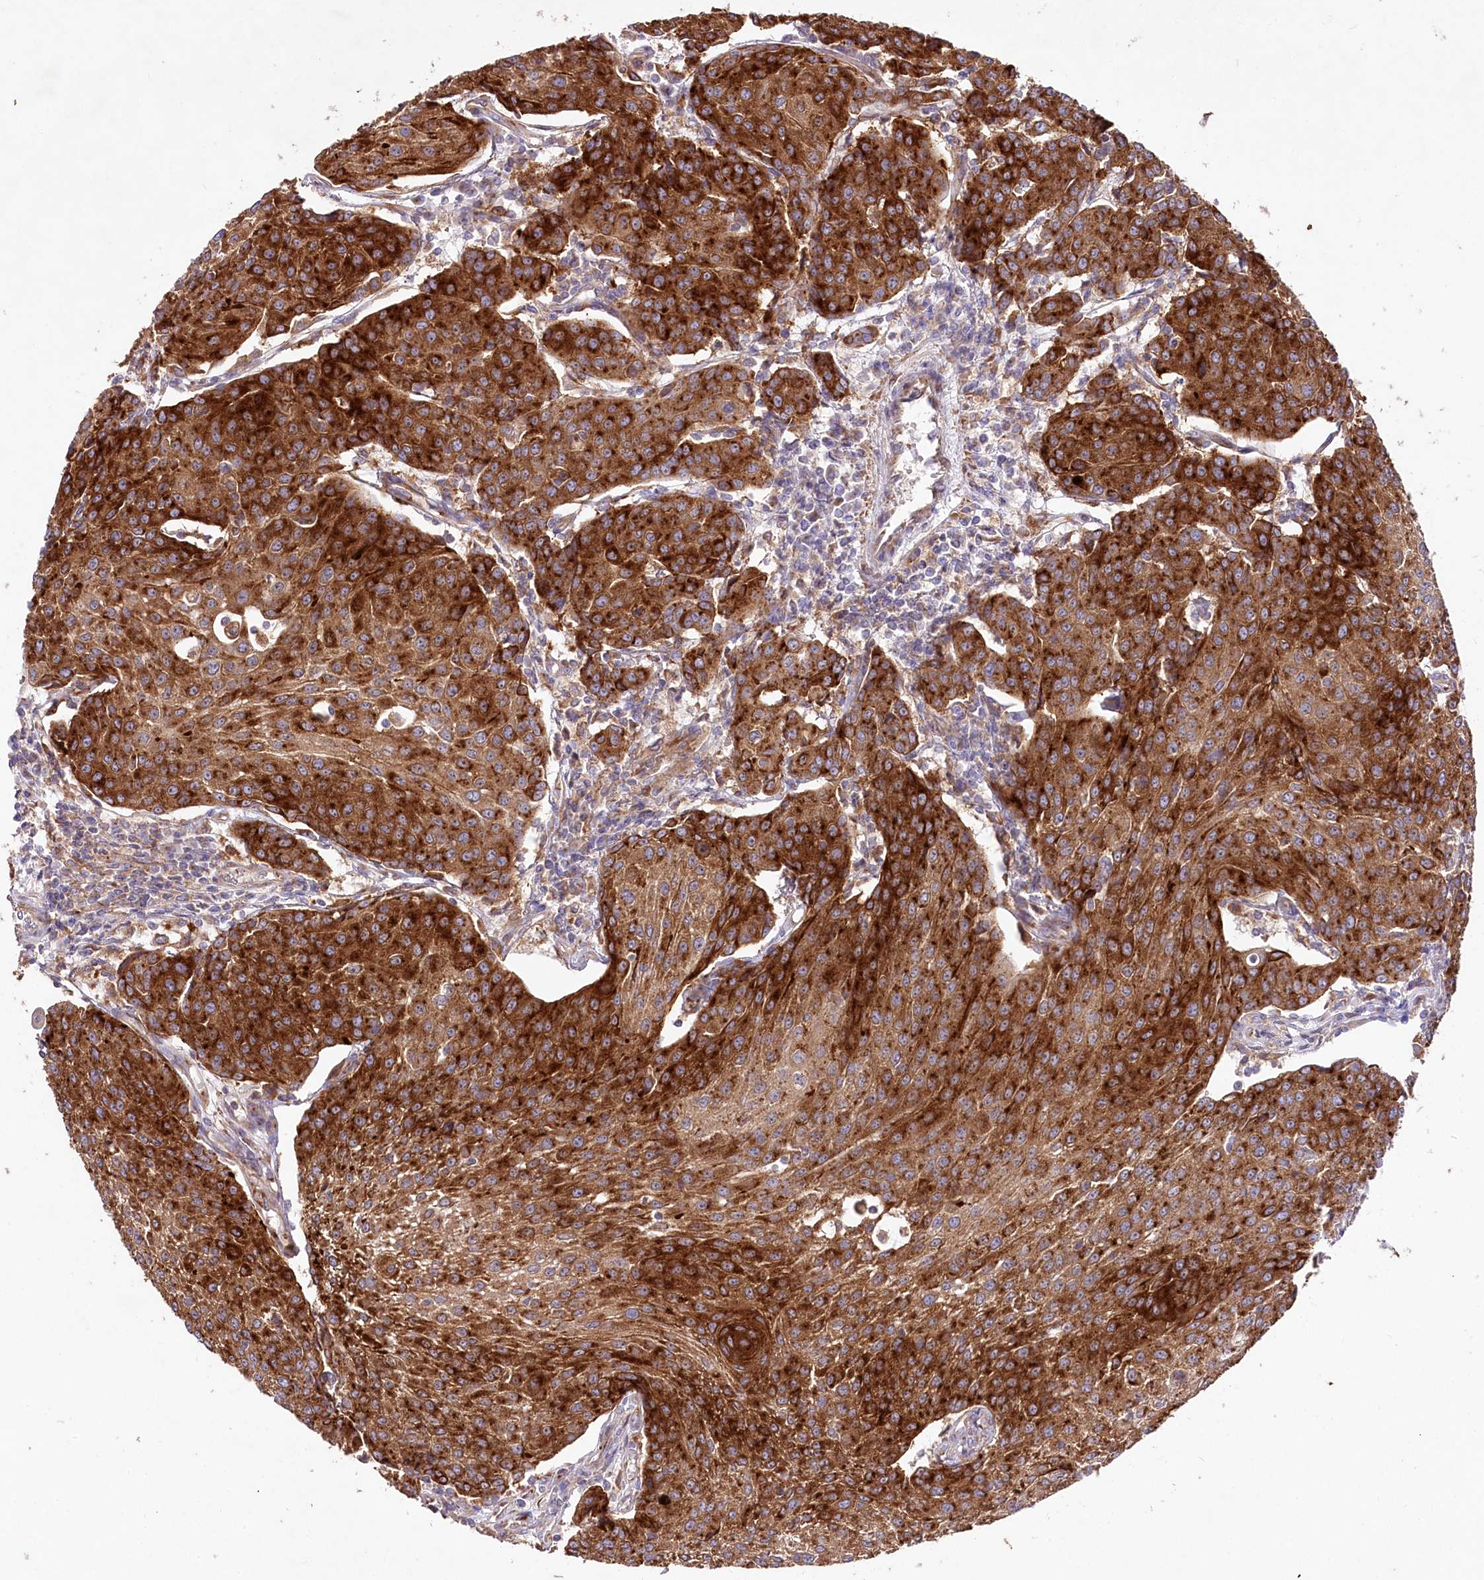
{"staining": {"intensity": "strong", "quantity": ">75%", "location": "cytoplasmic/membranous"}, "tissue": "urothelial cancer", "cell_type": "Tumor cells", "image_type": "cancer", "snomed": [{"axis": "morphology", "description": "Urothelial carcinoma, High grade"}, {"axis": "topography", "description": "Urinary bladder"}], "caption": "There is high levels of strong cytoplasmic/membranous expression in tumor cells of urothelial cancer, as demonstrated by immunohistochemical staining (brown color).", "gene": "STX6", "patient": {"sex": "female", "age": 85}}